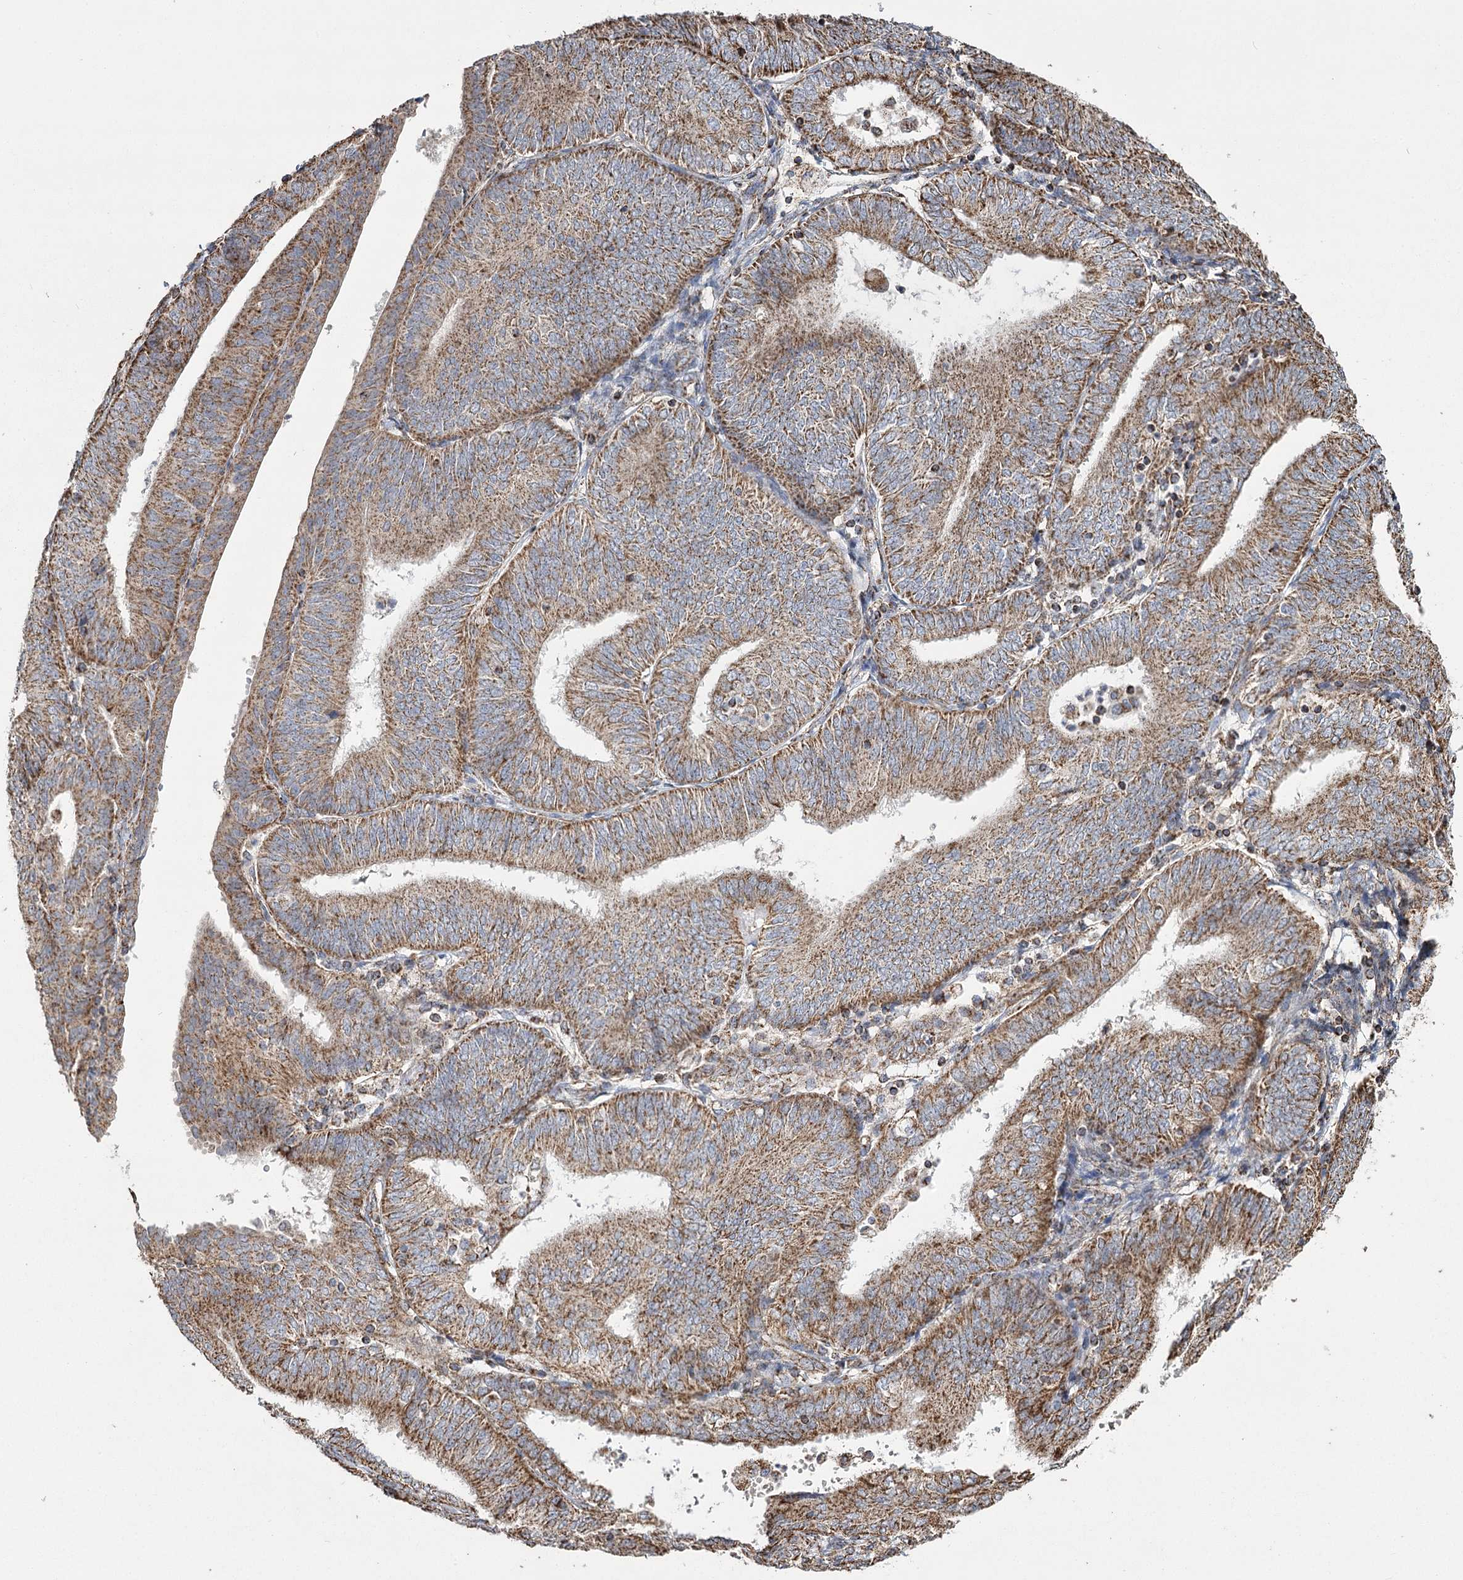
{"staining": {"intensity": "moderate", "quantity": ">75%", "location": "cytoplasmic/membranous"}, "tissue": "endometrial cancer", "cell_type": "Tumor cells", "image_type": "cancer", "snomed": [{"axis": "morphology", "description": "Adenocarcinoma, NOS"}, {"axis": "topography", "description": "Endometrium"}], "caption": "This histopathology image reveals immunohistochemistry staining of endometrial adenocarcinoma, with medium moderate cytoplasmic/membranous staining in approximately >75% of tumor cells.", "gene": "RANBP3L", "patient": {"sex": "female", "age": 58}}